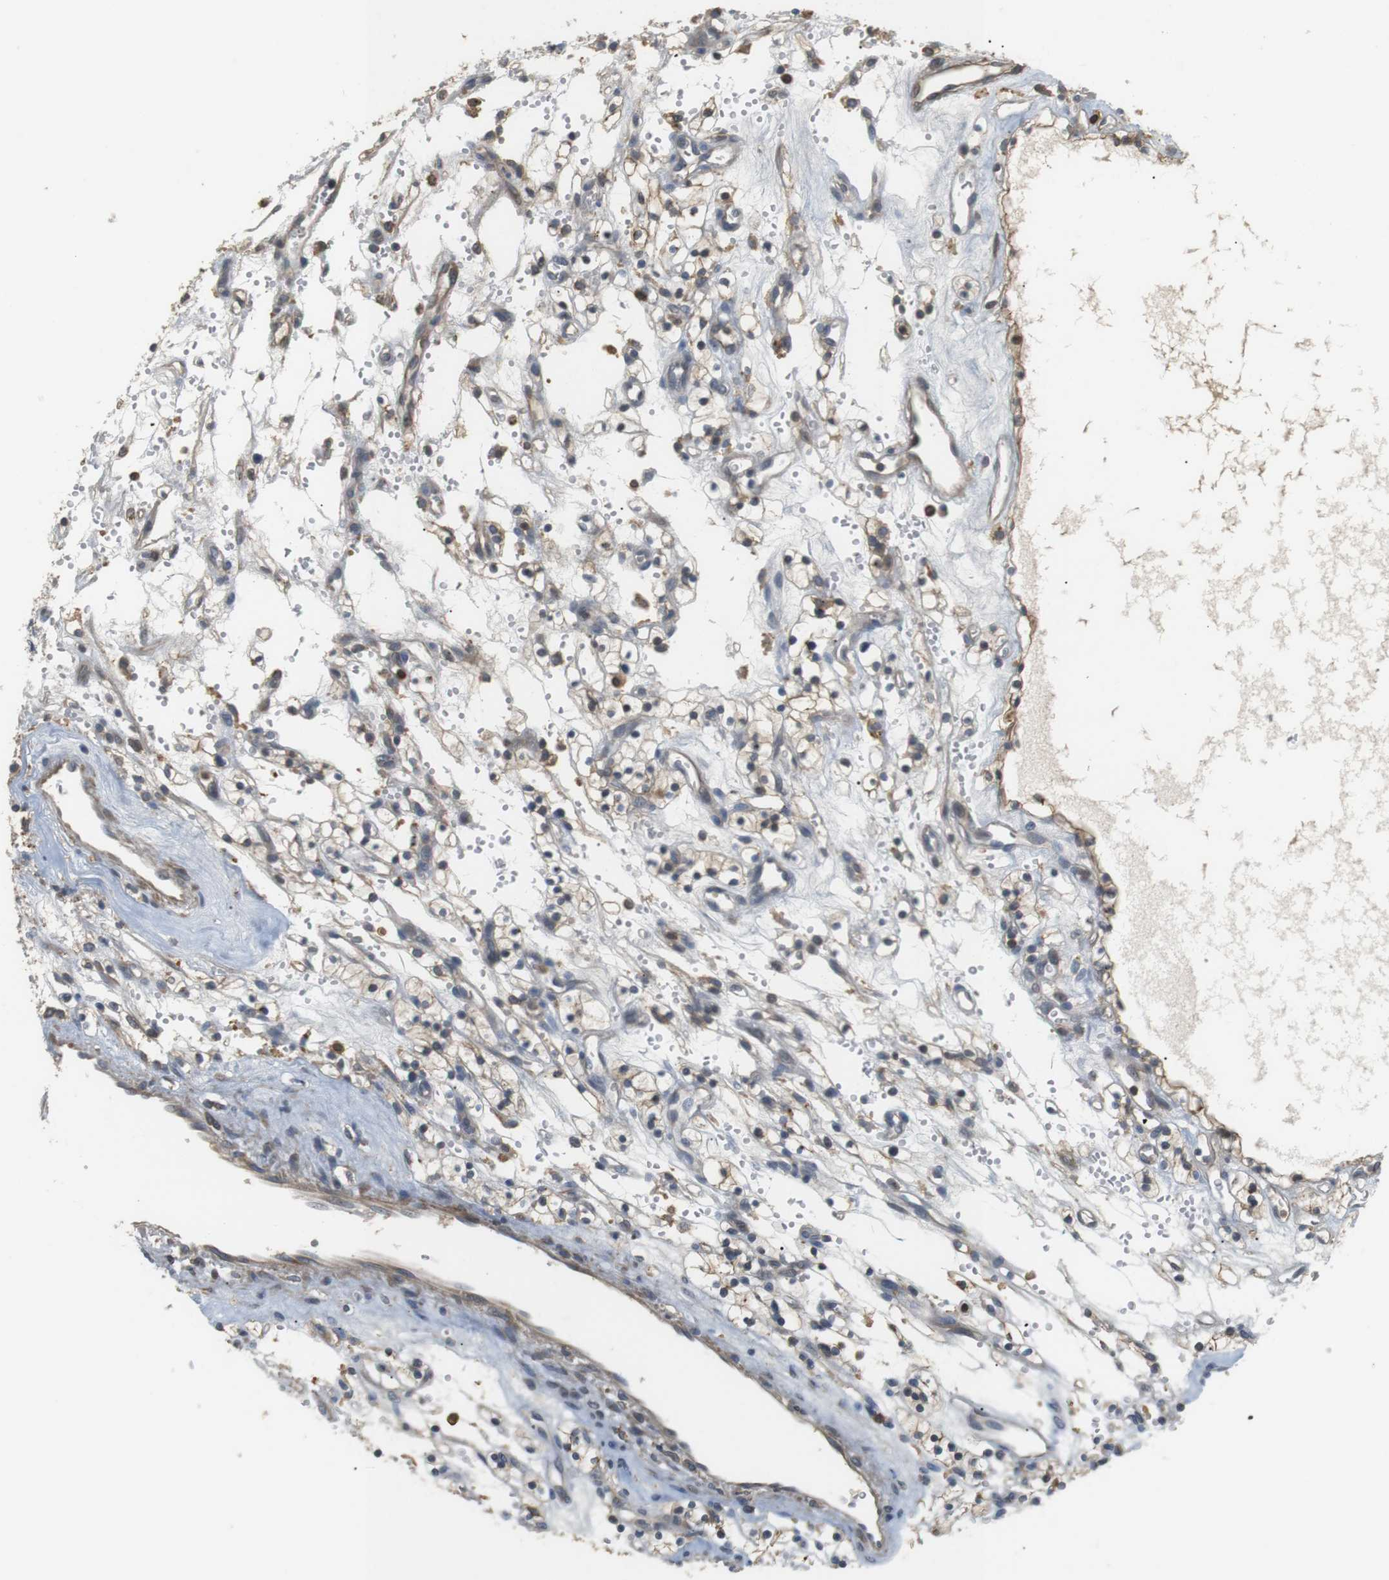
{"staining": {"intensity": "weak", "quantity": ">75%", "location": "cytoplasmic/membranous"}, "tissue": "renal cancer", "cell_type": "Tumor cells", "image_type": "cancer", "snomed": [{"axis": "morphology", "description": "Adenocarcinoma, NOS"}, {"axis": "topography", "description": "Kidney"}], "caption": "The histopathology image displays staining of renal adenocarcinoma, revealing weak cytoplasmic/membranous protein positivity (brown color) within tumor cells. Using DAB (3,3'-diaminobenzidine) (brown) and hematoxylin (blue) stains, captured at high magnification using brightfield microscopy.", "gene": "P2RY1", "patient": {"sex": "female", "age": 57}}